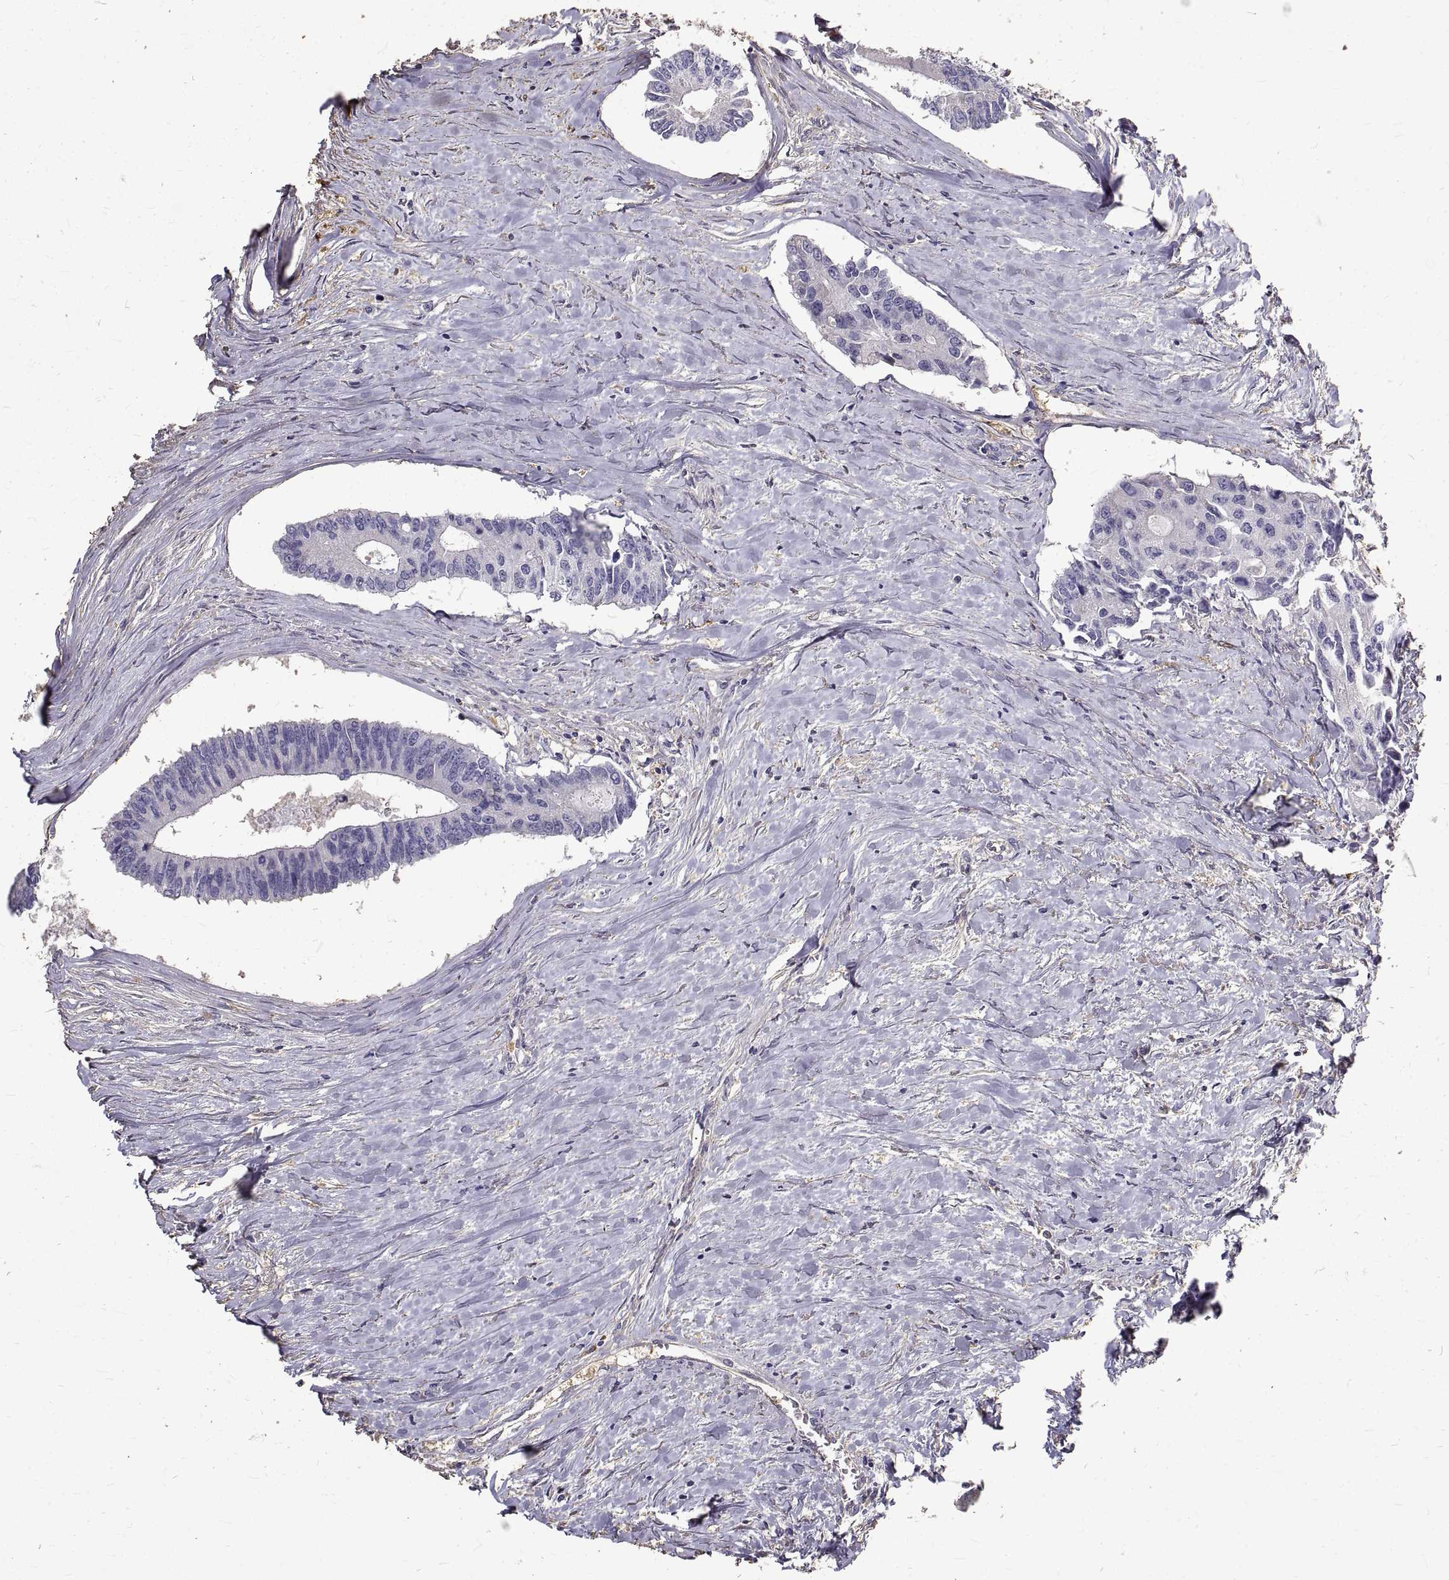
{"staining": {"intensity": "negative", "quantity": "none", "location": "none"}, "tissue": "colorectal cancer", "cell_type": "Tumor cells", "image_type": "cancer", "snomed": [{"axis": "morphology", "description": "Adenocarcinoma, NOS"}, {"axis": "topography", "description": "Colon"}], "caption": "Immunohistochemistry (IHC) image of neoplastic tissue: human colorectal adenocarcinoma stained with DAB (3,3'-diaminobenzidine) exhibits no significant protein expression in tumor cells.", "gene": "PEA15", "patient": {"sex": "male", "age": 53}}